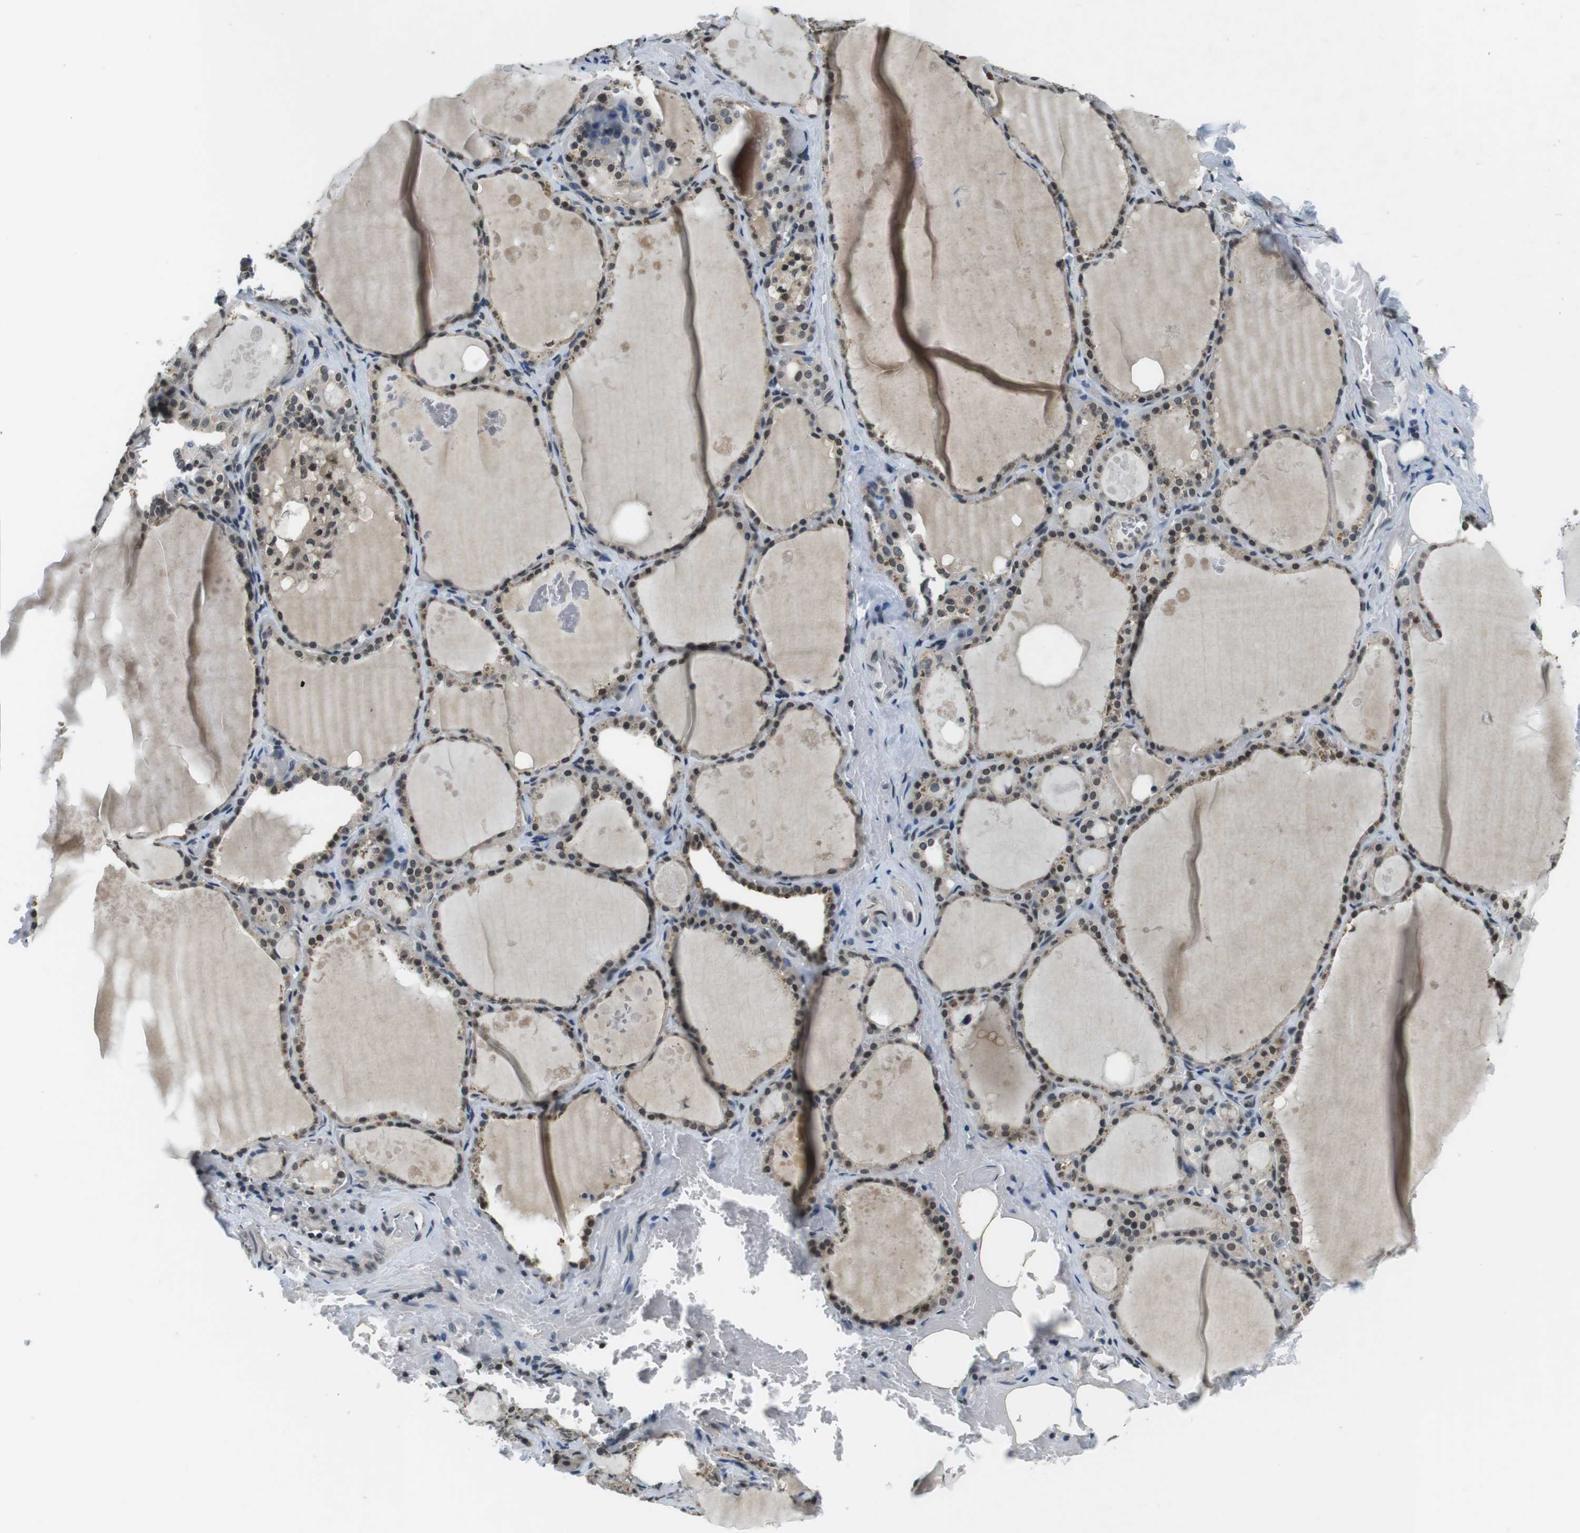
{"staining": {"intensity": "moderate", "quantity": "25%-75%", "location": "cytoplasmic/membranous,nuclear"}, "tissue": "thyroid gland", "cell_type": "Glandular cells", "image_type": "normal", "snomed": [{"axis": "morphology", "description": "Normal tissue, NOS"}, {"axis": "topography", "description": "Thyroid gland"}], "caption": "A brown stain shows moderate cytoplasmic/membranous,nuclear staining of a protein in glandular cells of benign human thyroid gland. The staining was performed using DAB to visualize the protein expression in brown, while the nuclei were stained in blue with hematoxylin (Magnification: 20x).", "gene": "NEK4", "patient": {"sex": "male", "age": 61}}